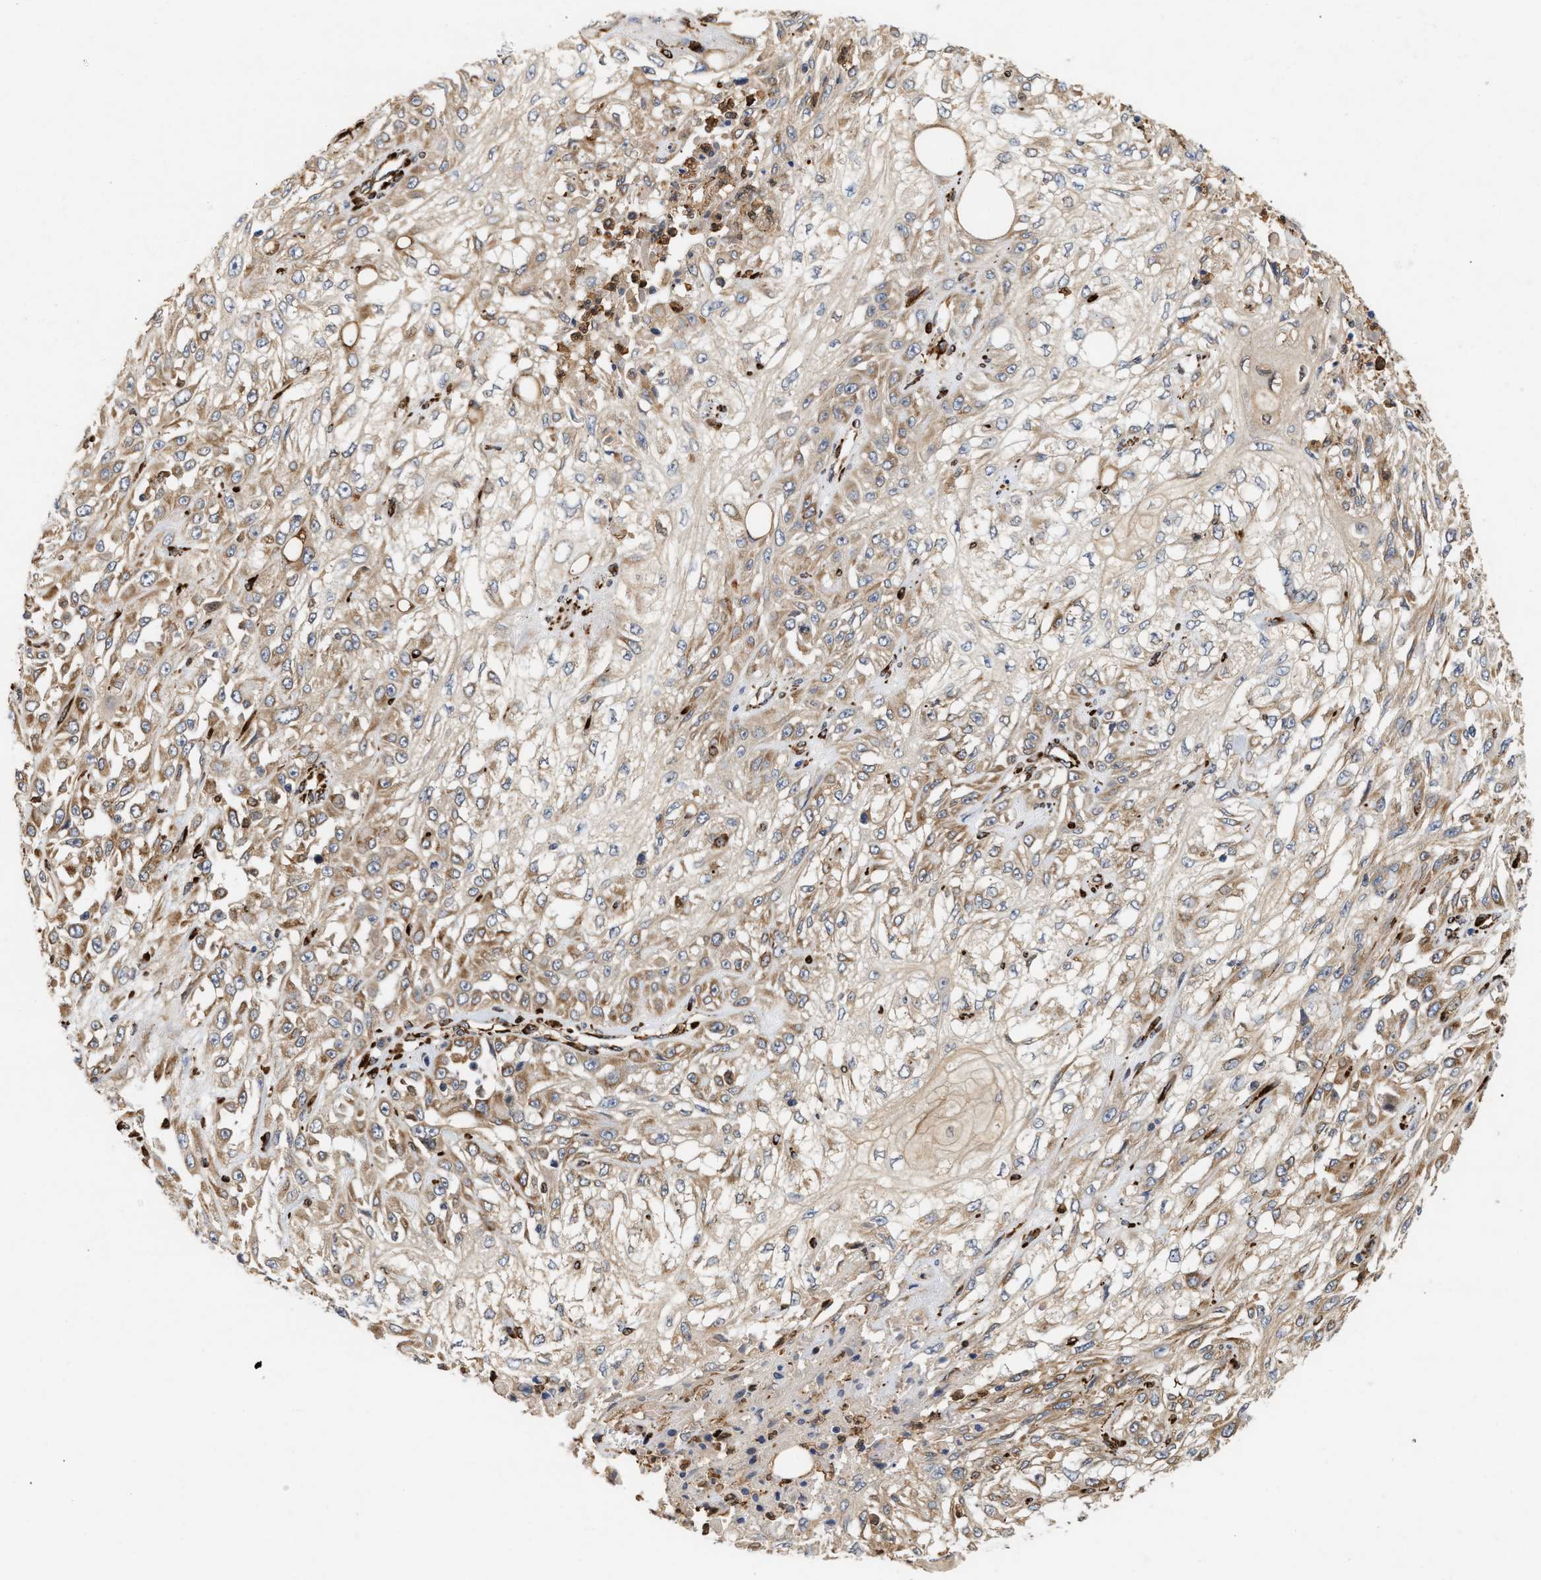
{"staining": {"intensity": "moderate", "quantity": ">75%", "location": "cytoplasmic/membranous"}, "tissue": "skin cancer", "cell_type": "Tumor cells", "image_type": "cancer", "snomed": [{"axis": "morphology", "description": "Squamous cell carcinoma, NOS"}, {"axis": "morphology", "description": "Squamous cell carcinoma, metastatic, NOS"}, {"axis": "topography", "description": "Skin"}, {"axis": "topography", "description": "Lymph node"}], "caption": "Immunohistochemical staining of human skin metastatic squamous cell carcinoma demonstrates medium levels of moderate cytoplasmic/membranous expression in about >75% of tumor cells.", "gene": "PLCD1", "patient": {"sex": "male", "age": 75}}